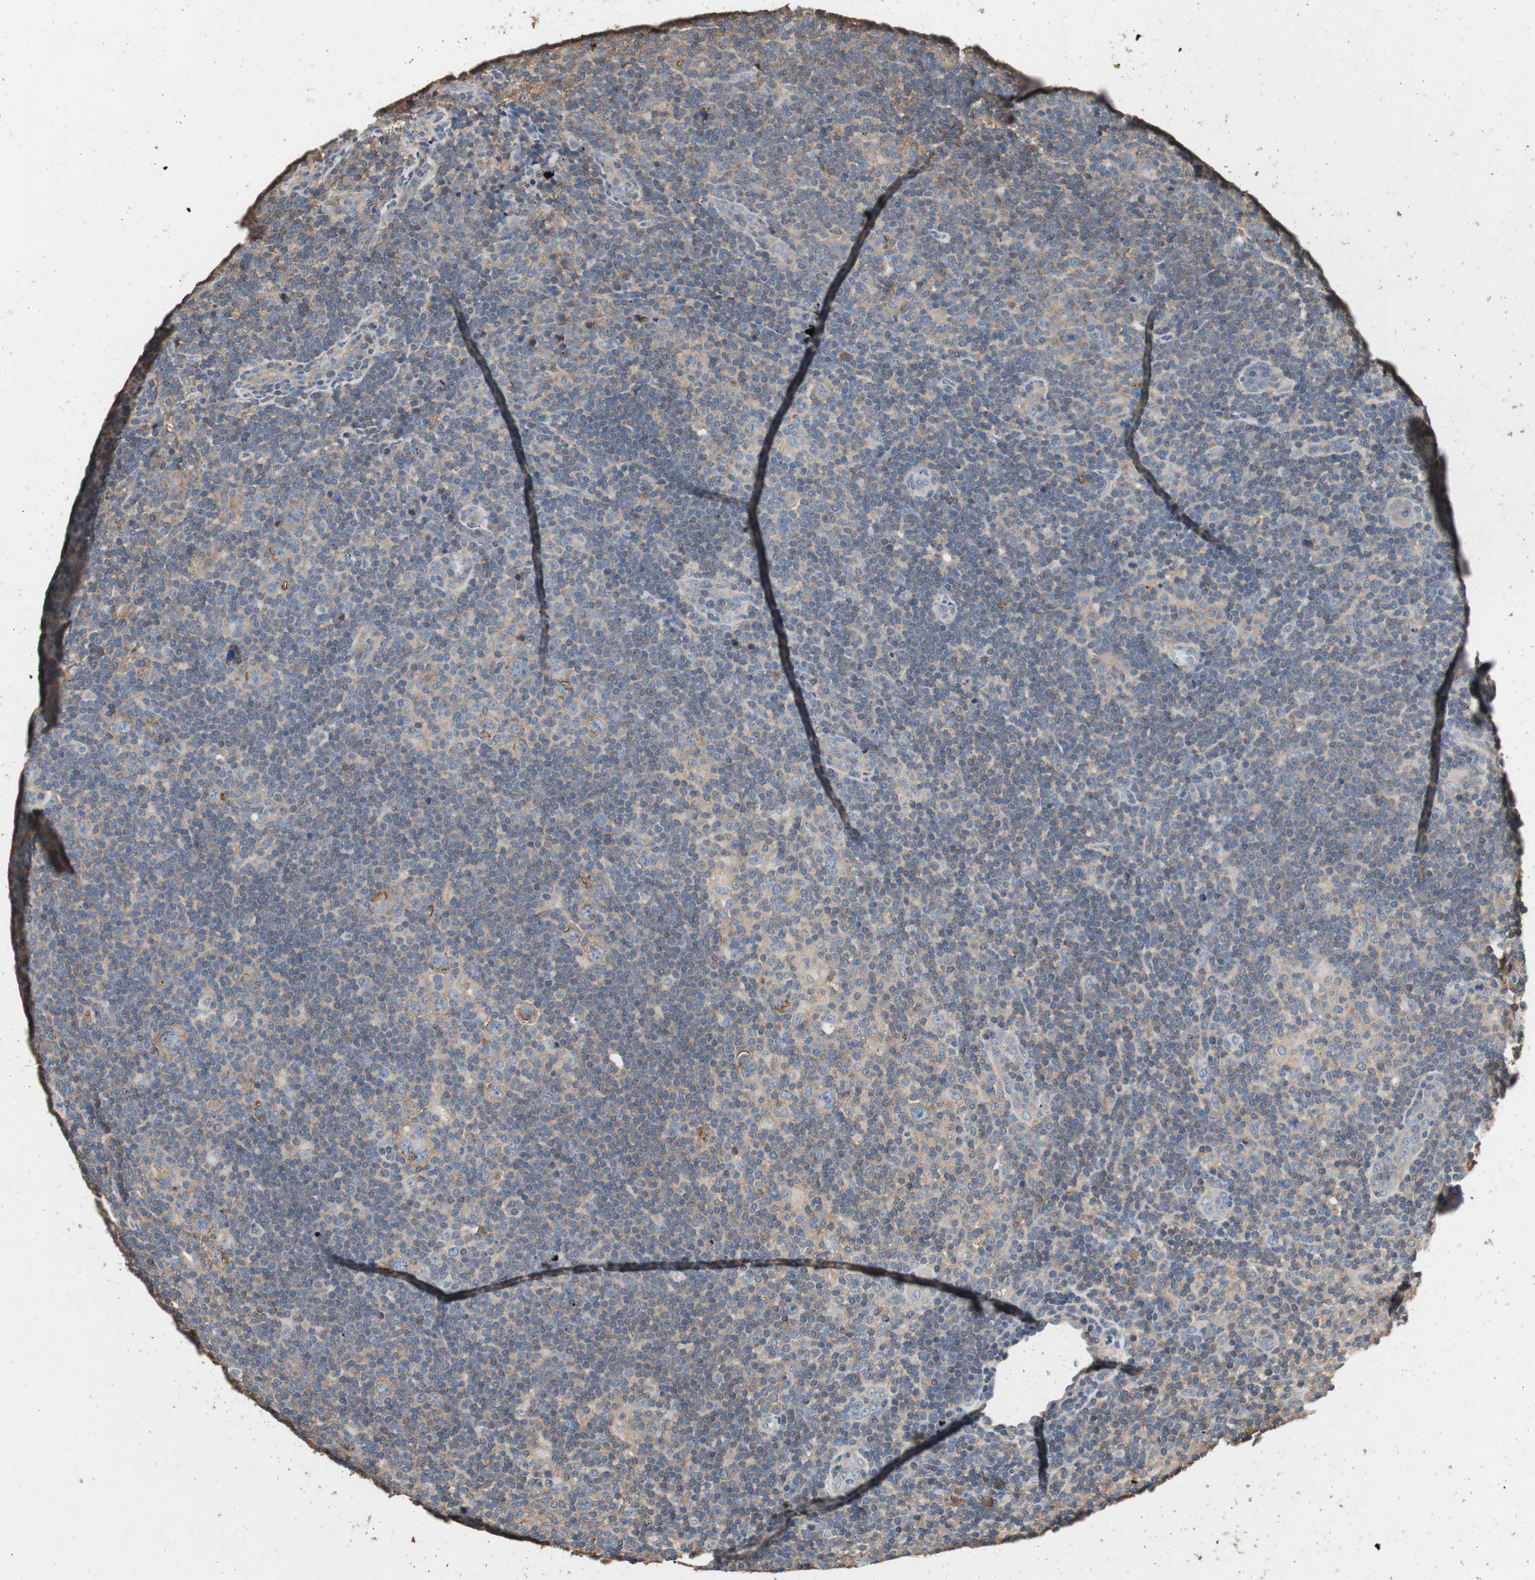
{"staining": {"intensity": "weak", "quantity": "25%-75%", "location": "cytoplasmic/membranous"}, "tissue": "lymphoma", "cell_type": "Tumor cells", "image_type": "cancer", "snomed": [{"axis": "morphology", "description": "Hodgkin's disease, NOS"}, {"axis": "topography", "description": "Lymph node"}], "caption": "A photomicrograph of human lymphoma stained for a protein exhibits weak cytoplasmic/membranous brown staining in tumor cells.", "gene": "TNFRSF14", "patient": {"sex": "female", "age": 57}}